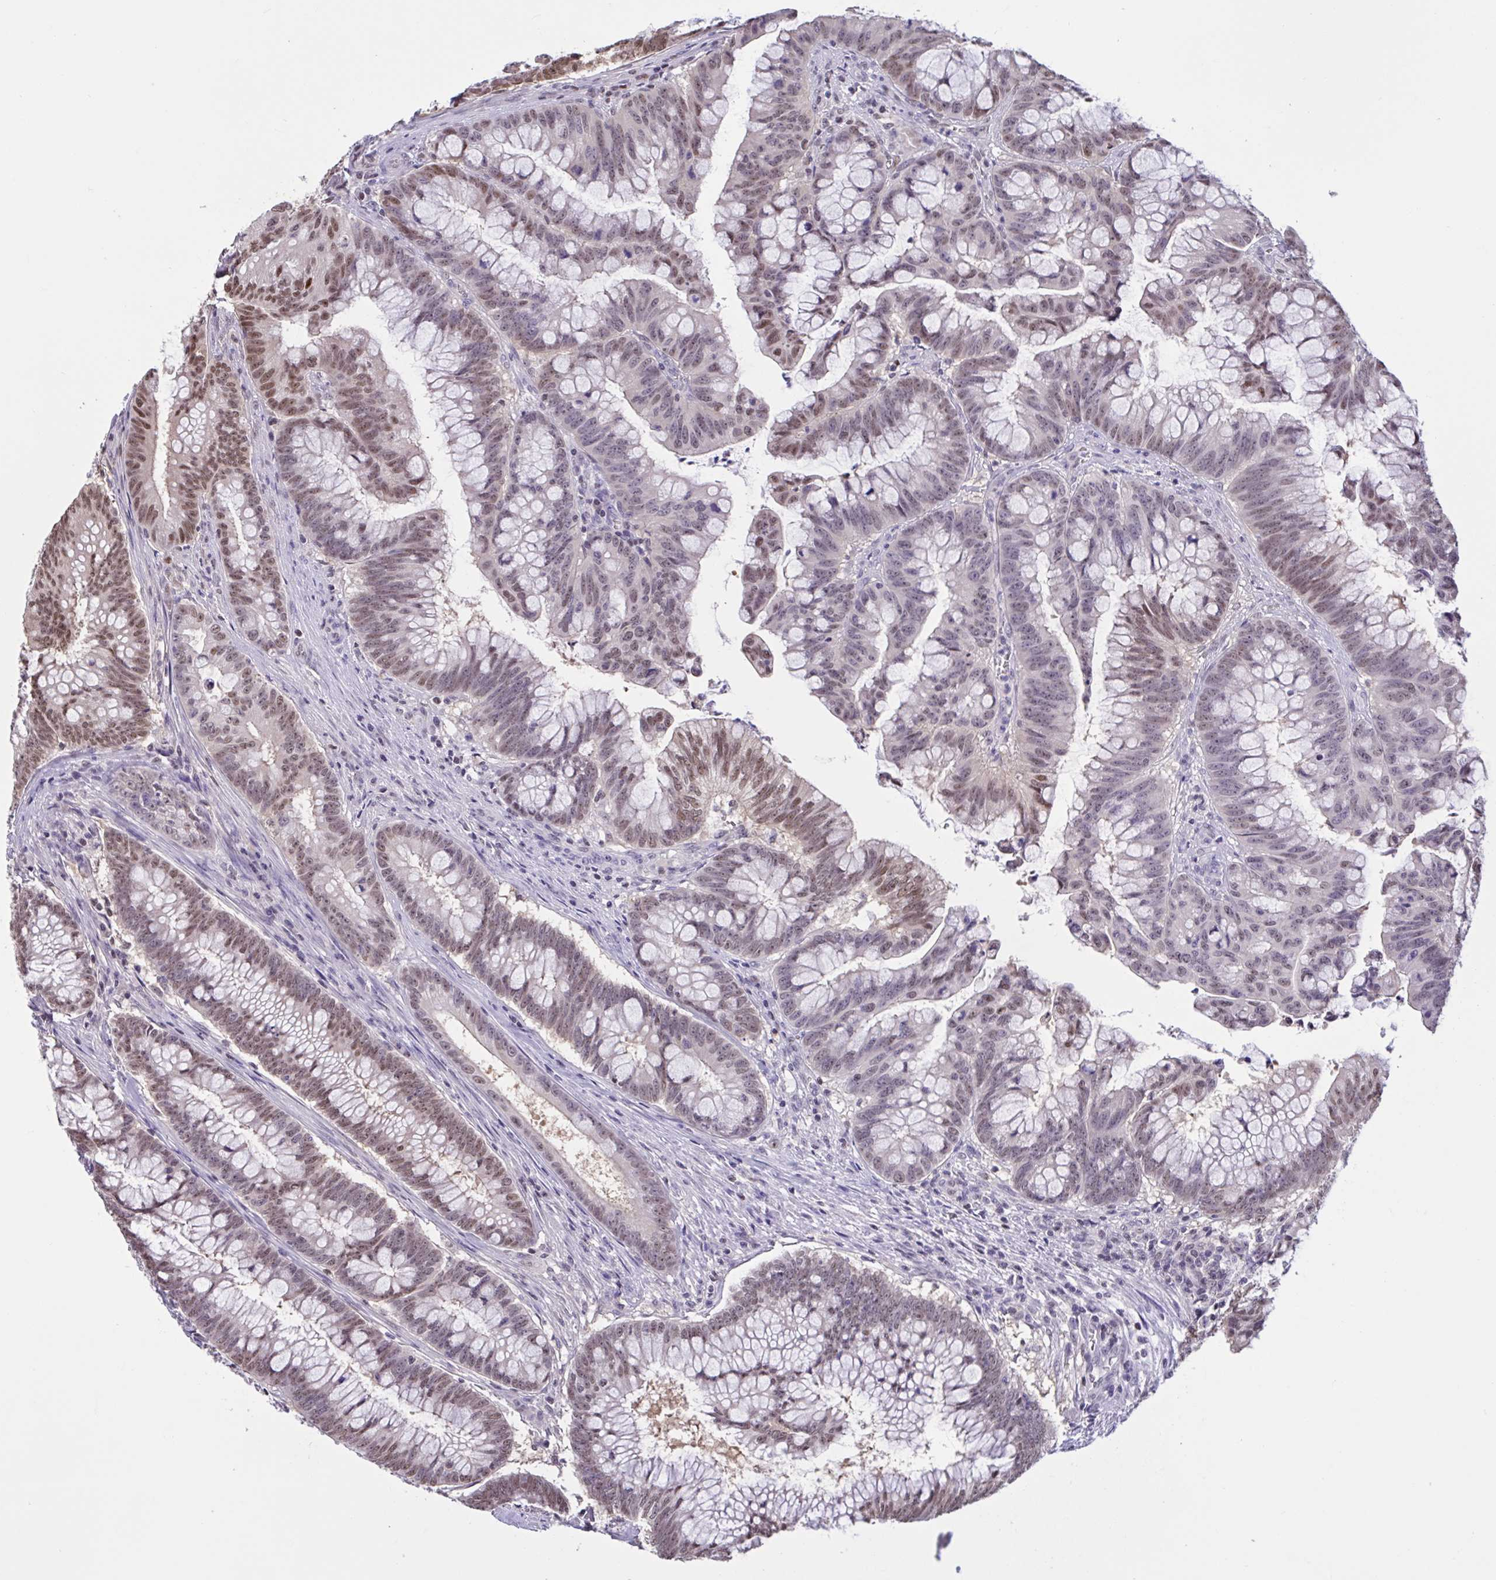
{"staining": {"intensity": "moderate", "quantity": "25%-75%", "location": "nuclear"}, "tissue": "colorectal cancer", "cell_type": "Tumor cells", "image_type": "cancer", "snomed": [{"axis": "morphology", "description": "Adenocarcinoma, NOS"}, {"axis": "topography", "description": "Colon"}], "caption": "Adenocarcinoma (colorectal) stained for a protein (brown) displays moderate nuclear positive expression in approximately 25%-75% of tumor cells.", "gene": "RBL1", "patient": {"sex": "male", "age": 62}}